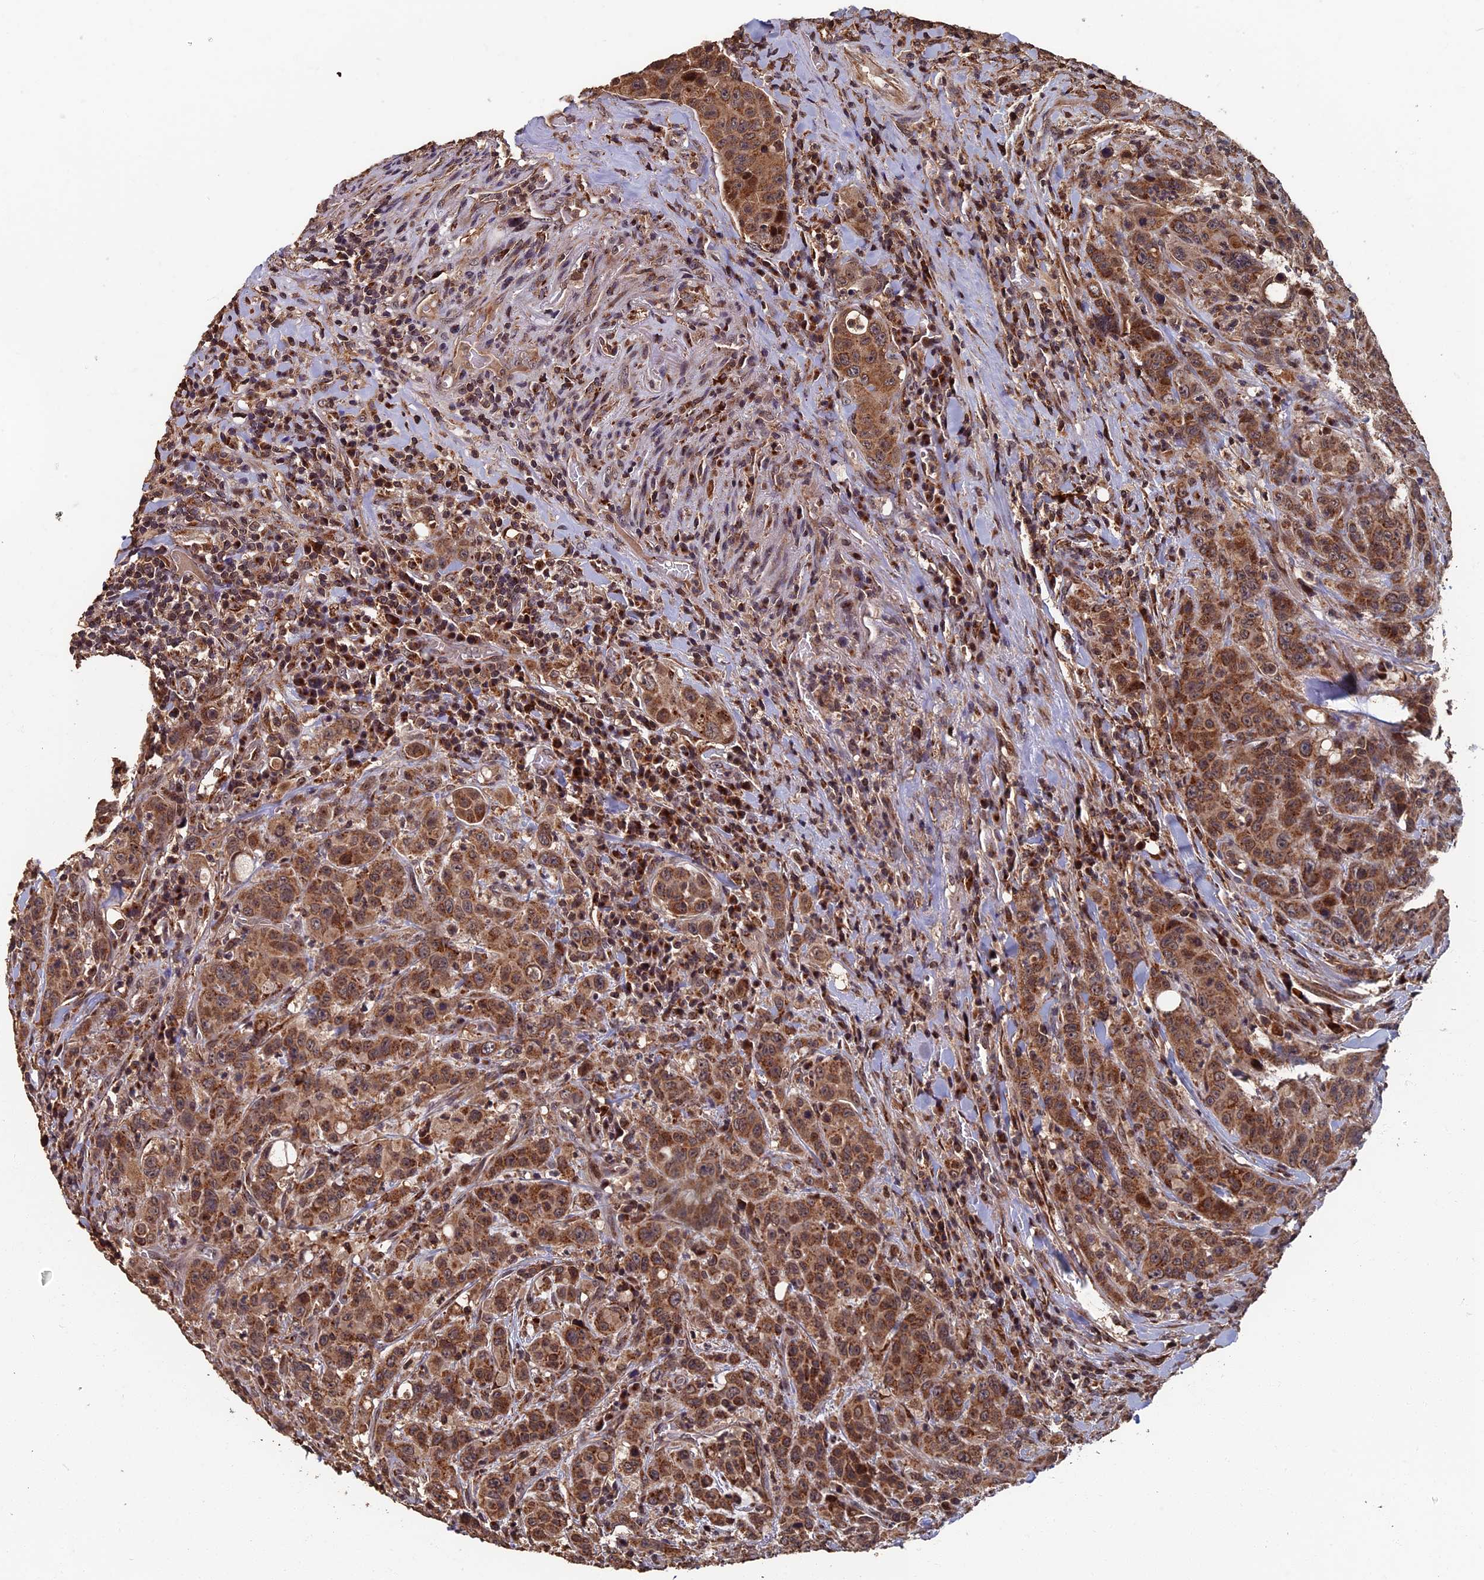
{"staining": {"intensity": "moderate", "quantity": ">75%", "location": "cytoplasmic/membranous"}, "tissue": "colorectal cancer", "cell_type": "Tumor cells", "image_type": "cancer", "snomed": [{"axis": "morphology", "description": "Adenocarcinoma, NOS"}, {"axis": "topography", "description": "Colon"}], "caption": "Colorectal cancer stained with IHC demonstrates moderate cytoplasmic/membranous expression in about >75% of tumor cells.", "gene": "RASGRF1", "patient": {"sex": "male", "age": 62}}